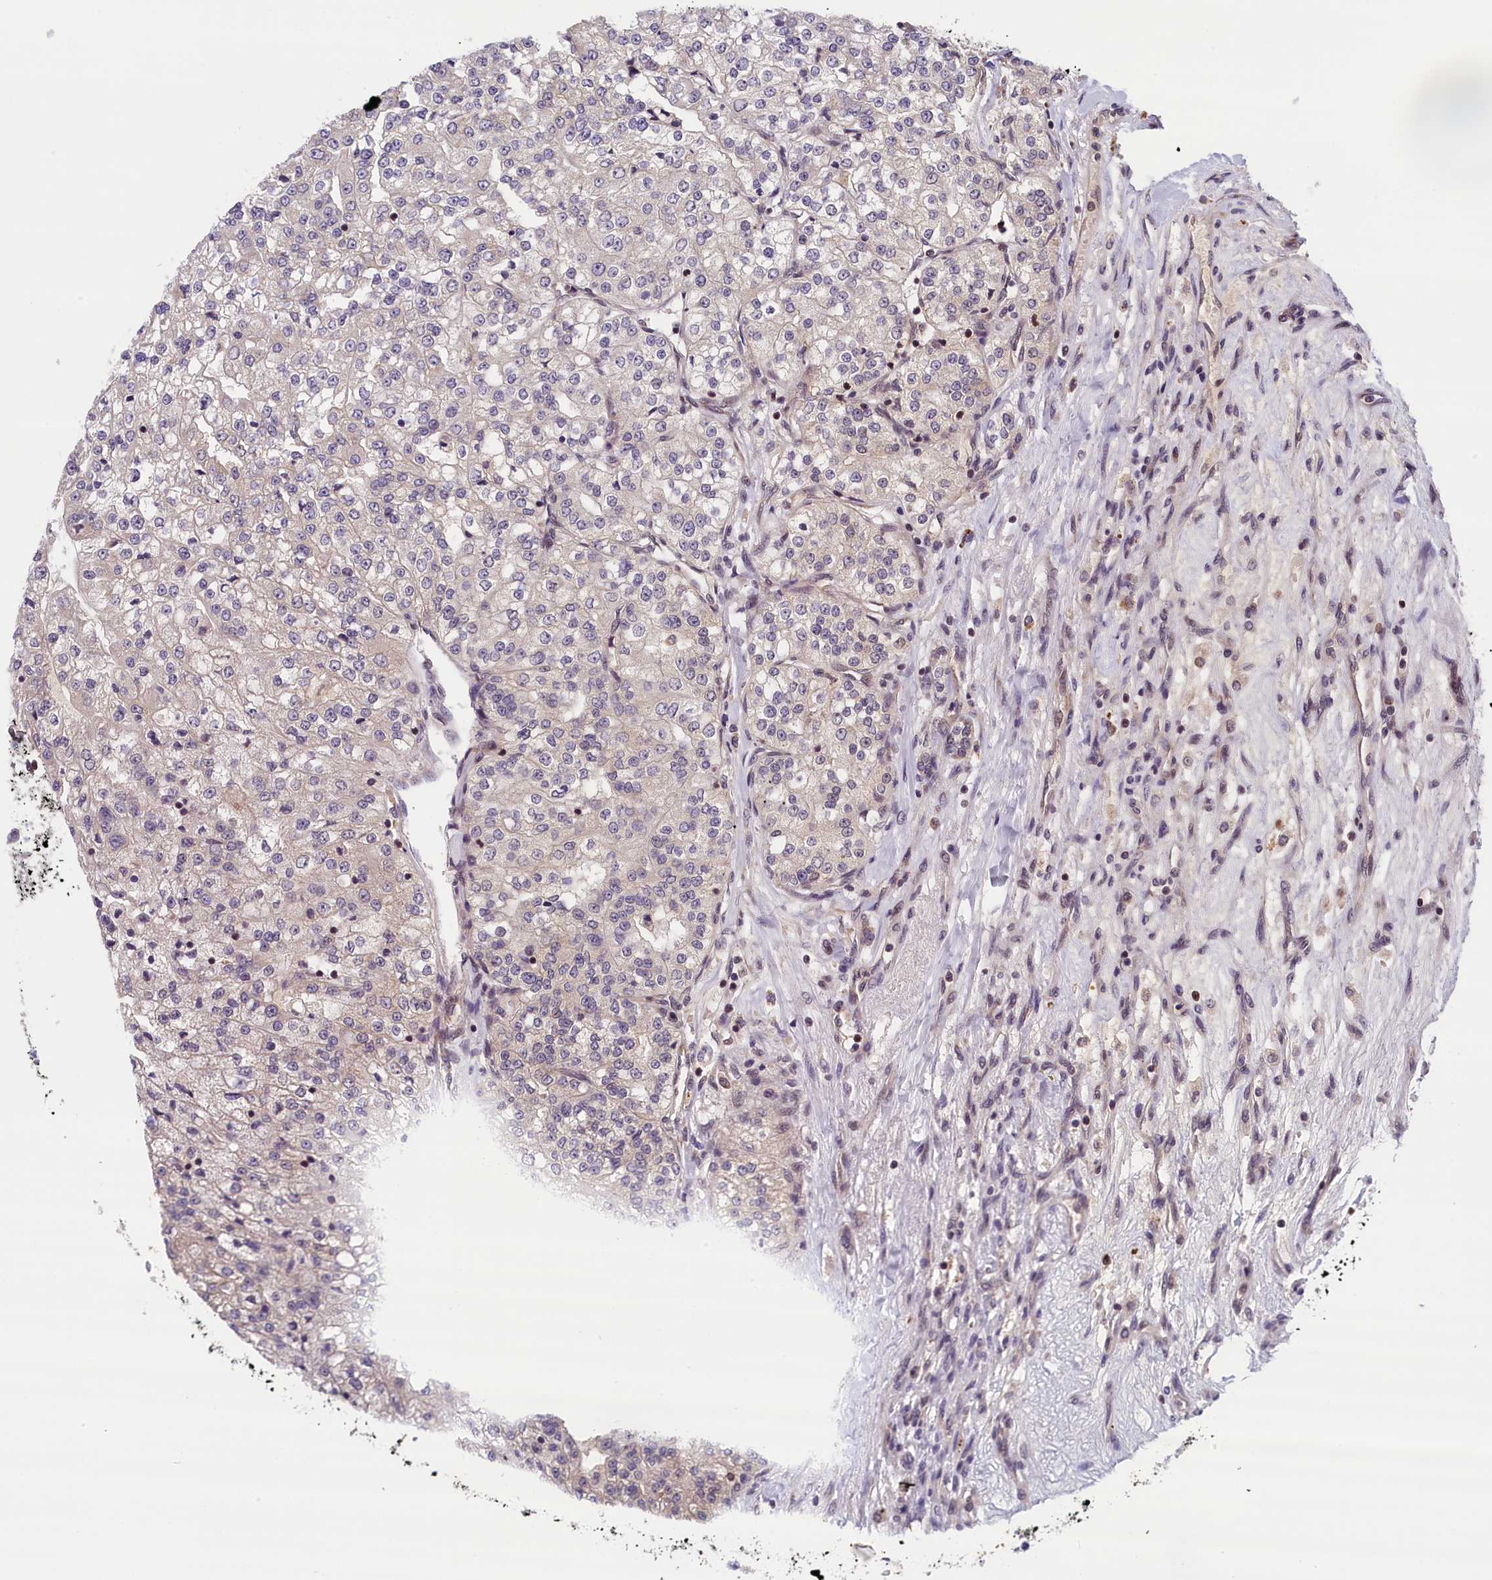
{"staining": {"intensity": "negative", "quantity": "none", "location": "none"}, "tissue": "renal cancer", "cell_type": "Tumor cells", "image_type": "cancer", "snomed": [{"axis": "morphology", "description": "Adenocarcinoma, NOS"}, {"axis": "topography", "description": "Kidney"}], "caption": "IHC histopathology image of neoplastic tissue: adenocarcinoma (renal) stained with DAB demonstrates no significant protein positivity in tumor cells.", "gene": "KCNK6", "patient": {"sex": "female", "age": 63}}